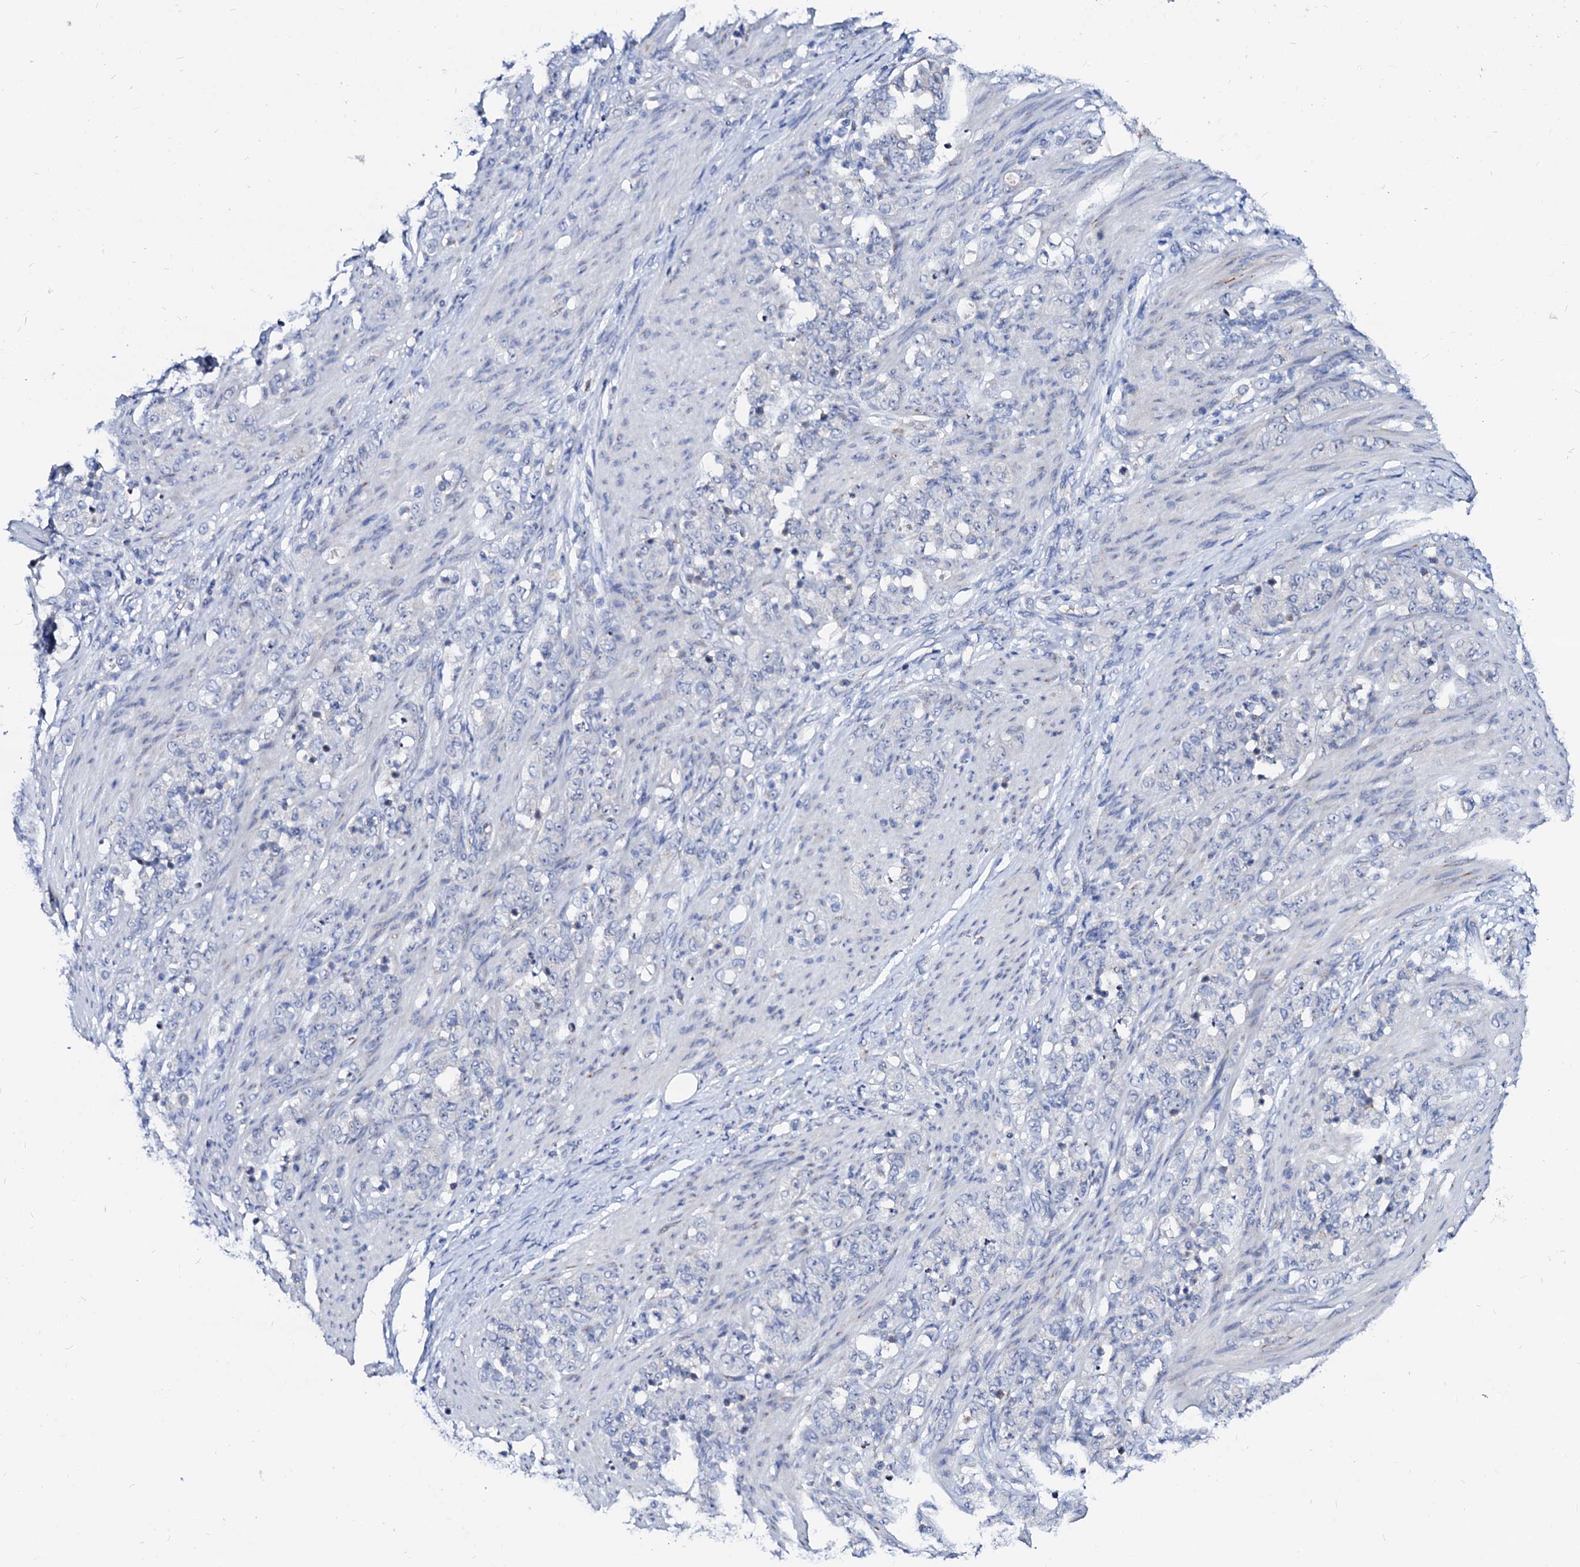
{"staining": {"intensity": "negative", "quantity": "none", "location": "none"}, "tissue": "stomach cancer", "cell_type": "Tumor cells", "image_type": "cancer", "snomed": [{"axis": "morphology", "description": "Adenocarcinoma, NOS"}, {"axis": "topography", "description": "Stomach"}], "caption": "This is an IHC image of stomach cancer (adenocarcinoma). There is no staining in tumor cells.", "gene": "BTBD16", "patient": {"sex": "female", "age": 79}}